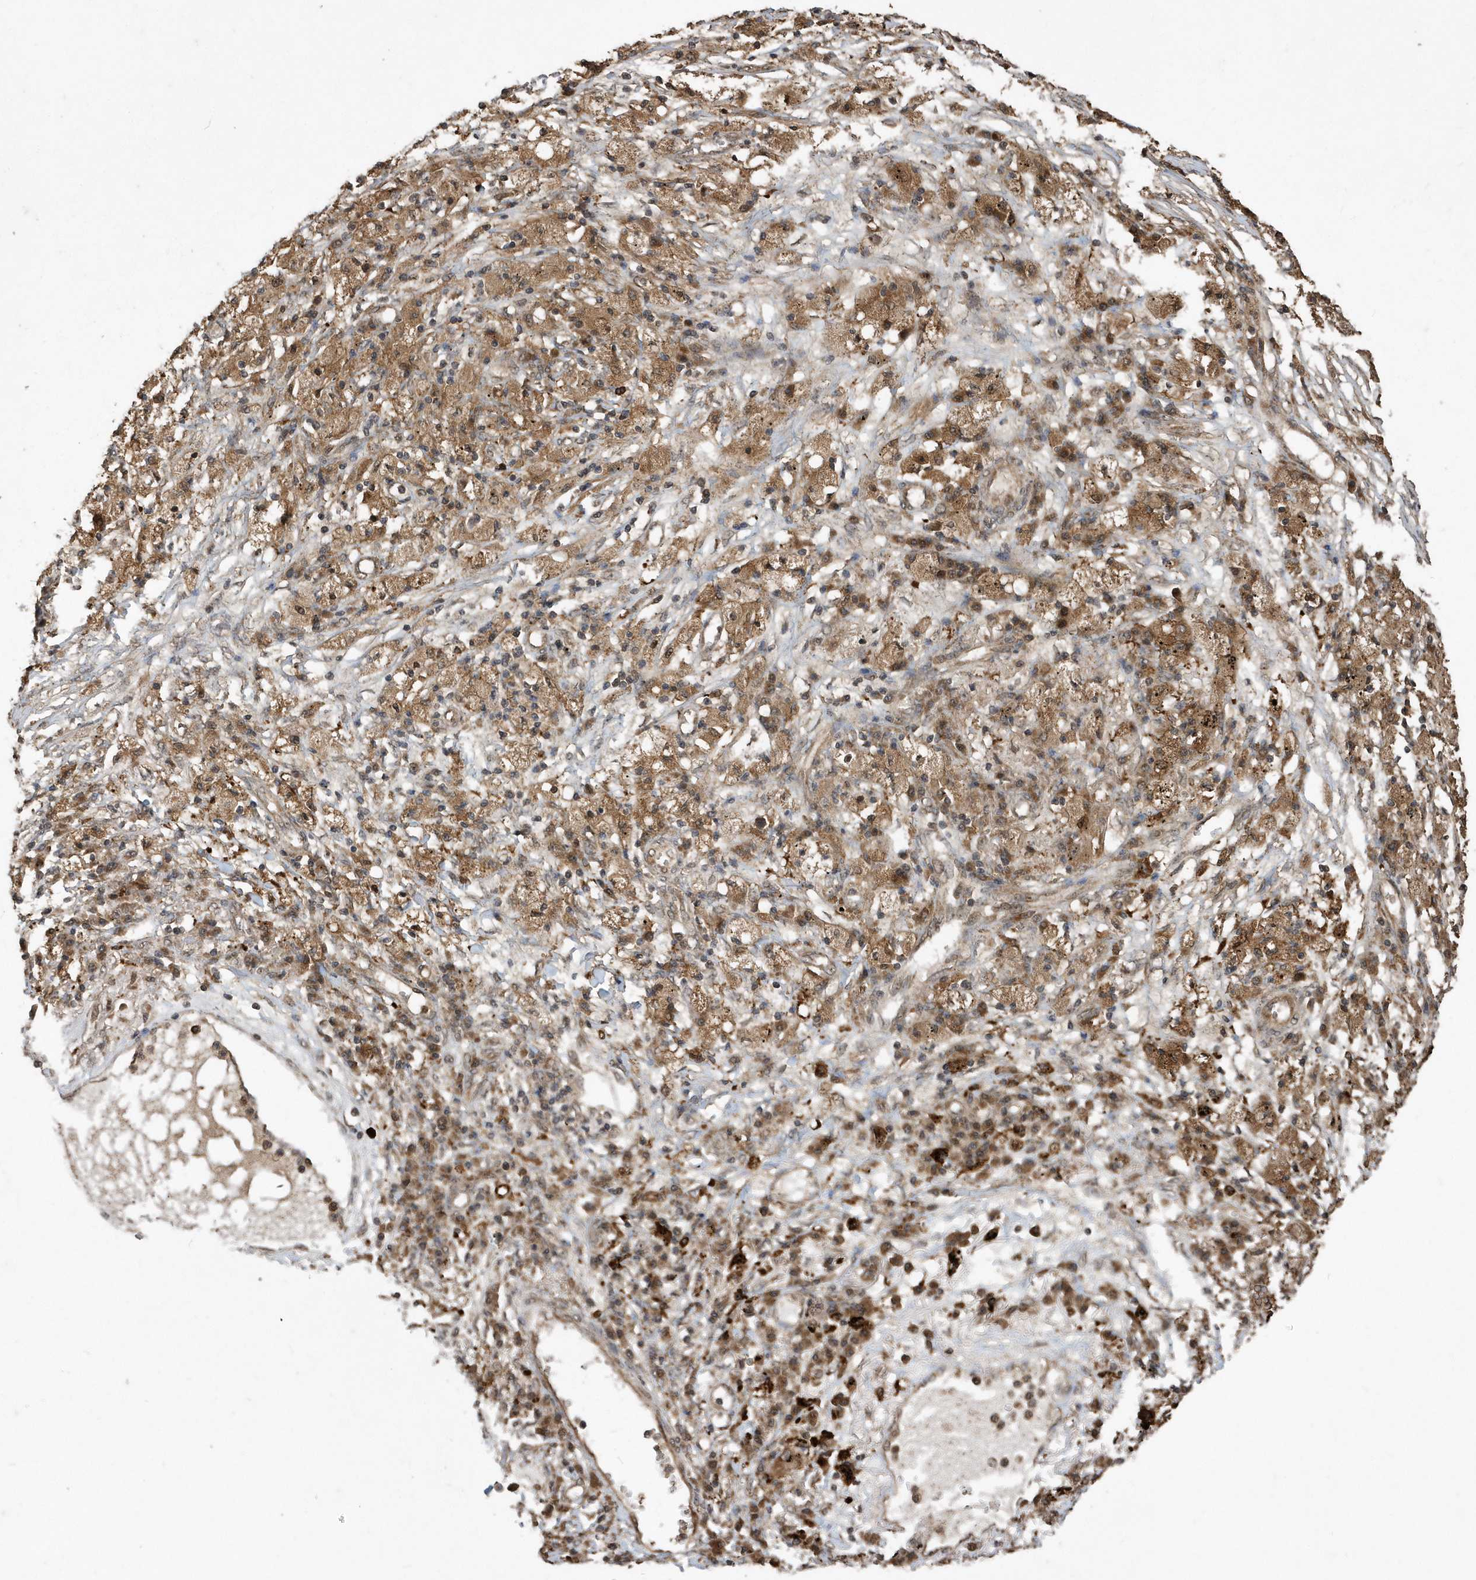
{"staining": {"intensity": "moderate", "quantity": "25%-75%", "location": "cytoplasmic/membranous"}, "tissue": "lung cancer", "cell_type": "Tumor cells", "image_type": "cancer", "snomed": [{"axis": "morphology", "description": "Squamous cell carcinoma, NOS"}, {"axis": "topography", "description": "Lung"}], "caption": "IHC image of human lung cancer (squamous cell carcinoma) stained for a protein (brown), which demonstrates medium levels of moderate cytoplasmic/membranous positivity in approximately 25%-75% of tumor cells.", "gene": "WASHC5", "patient": {"sex": "female", "age": 63}}